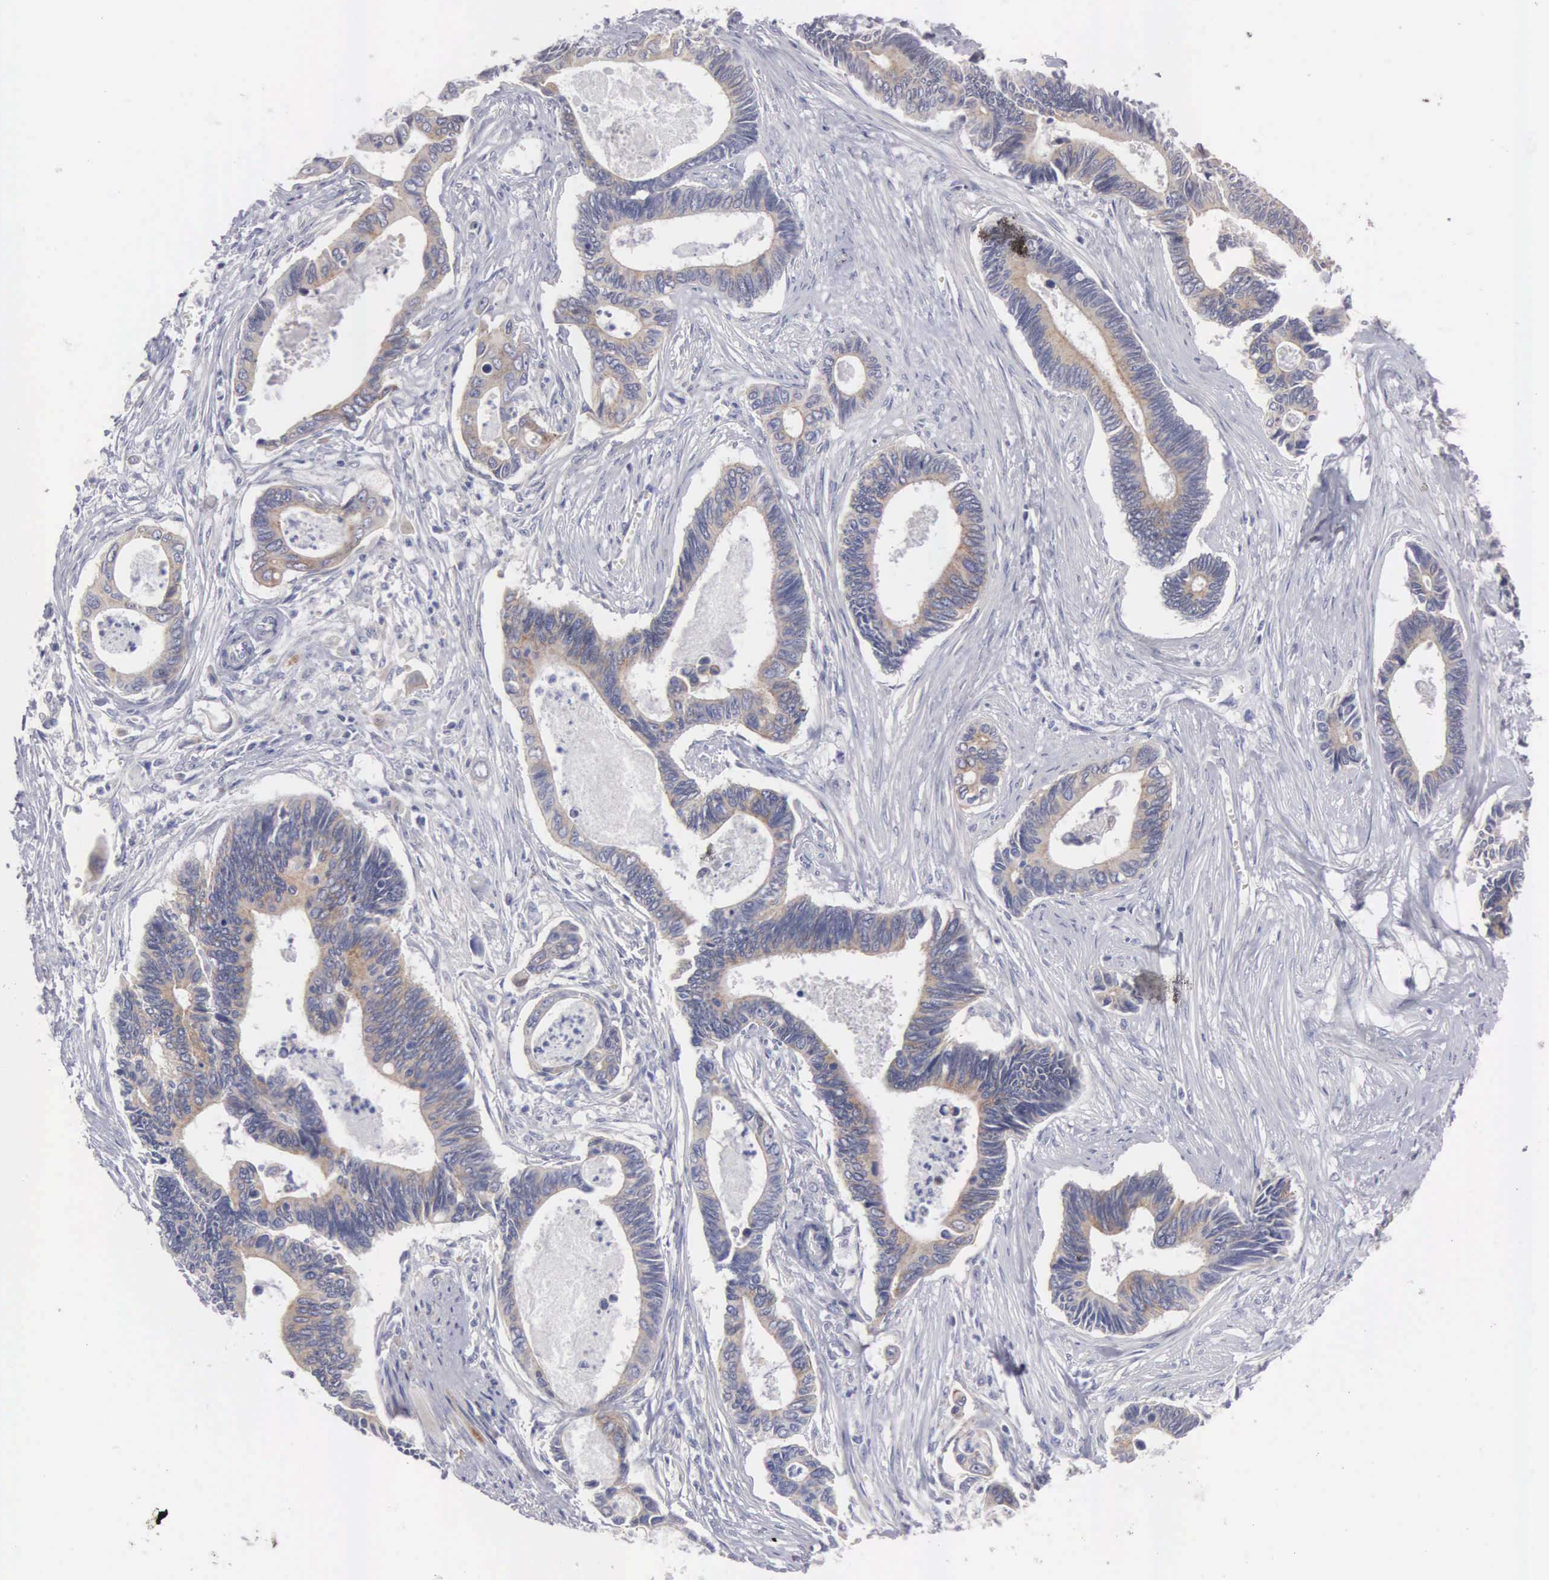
{"staining": {"intensity": "moderate", "quantity": ">75%", "location": "cytoplasmic/membranous"}, "tissue": "pancreatic cancer", "cell_type": "Tumor cells", "image_type": "cancer", "snomed": [{"axis": "morphology", "description": "Adenocarcinoma, NOS"}, {"axis": "topography", "description": "Pancreas"}], "caption": "Immunohistochemistry (IHC) (DAB (3,3'-diaminobenzidine)) staining of human pancreatic cancer demonstrates moderate cytoplasmic/membranous protein staining in about >75% of tumor cells.", "gene": "CEP170B", "patient": {"sex": "female", "age": 70}}